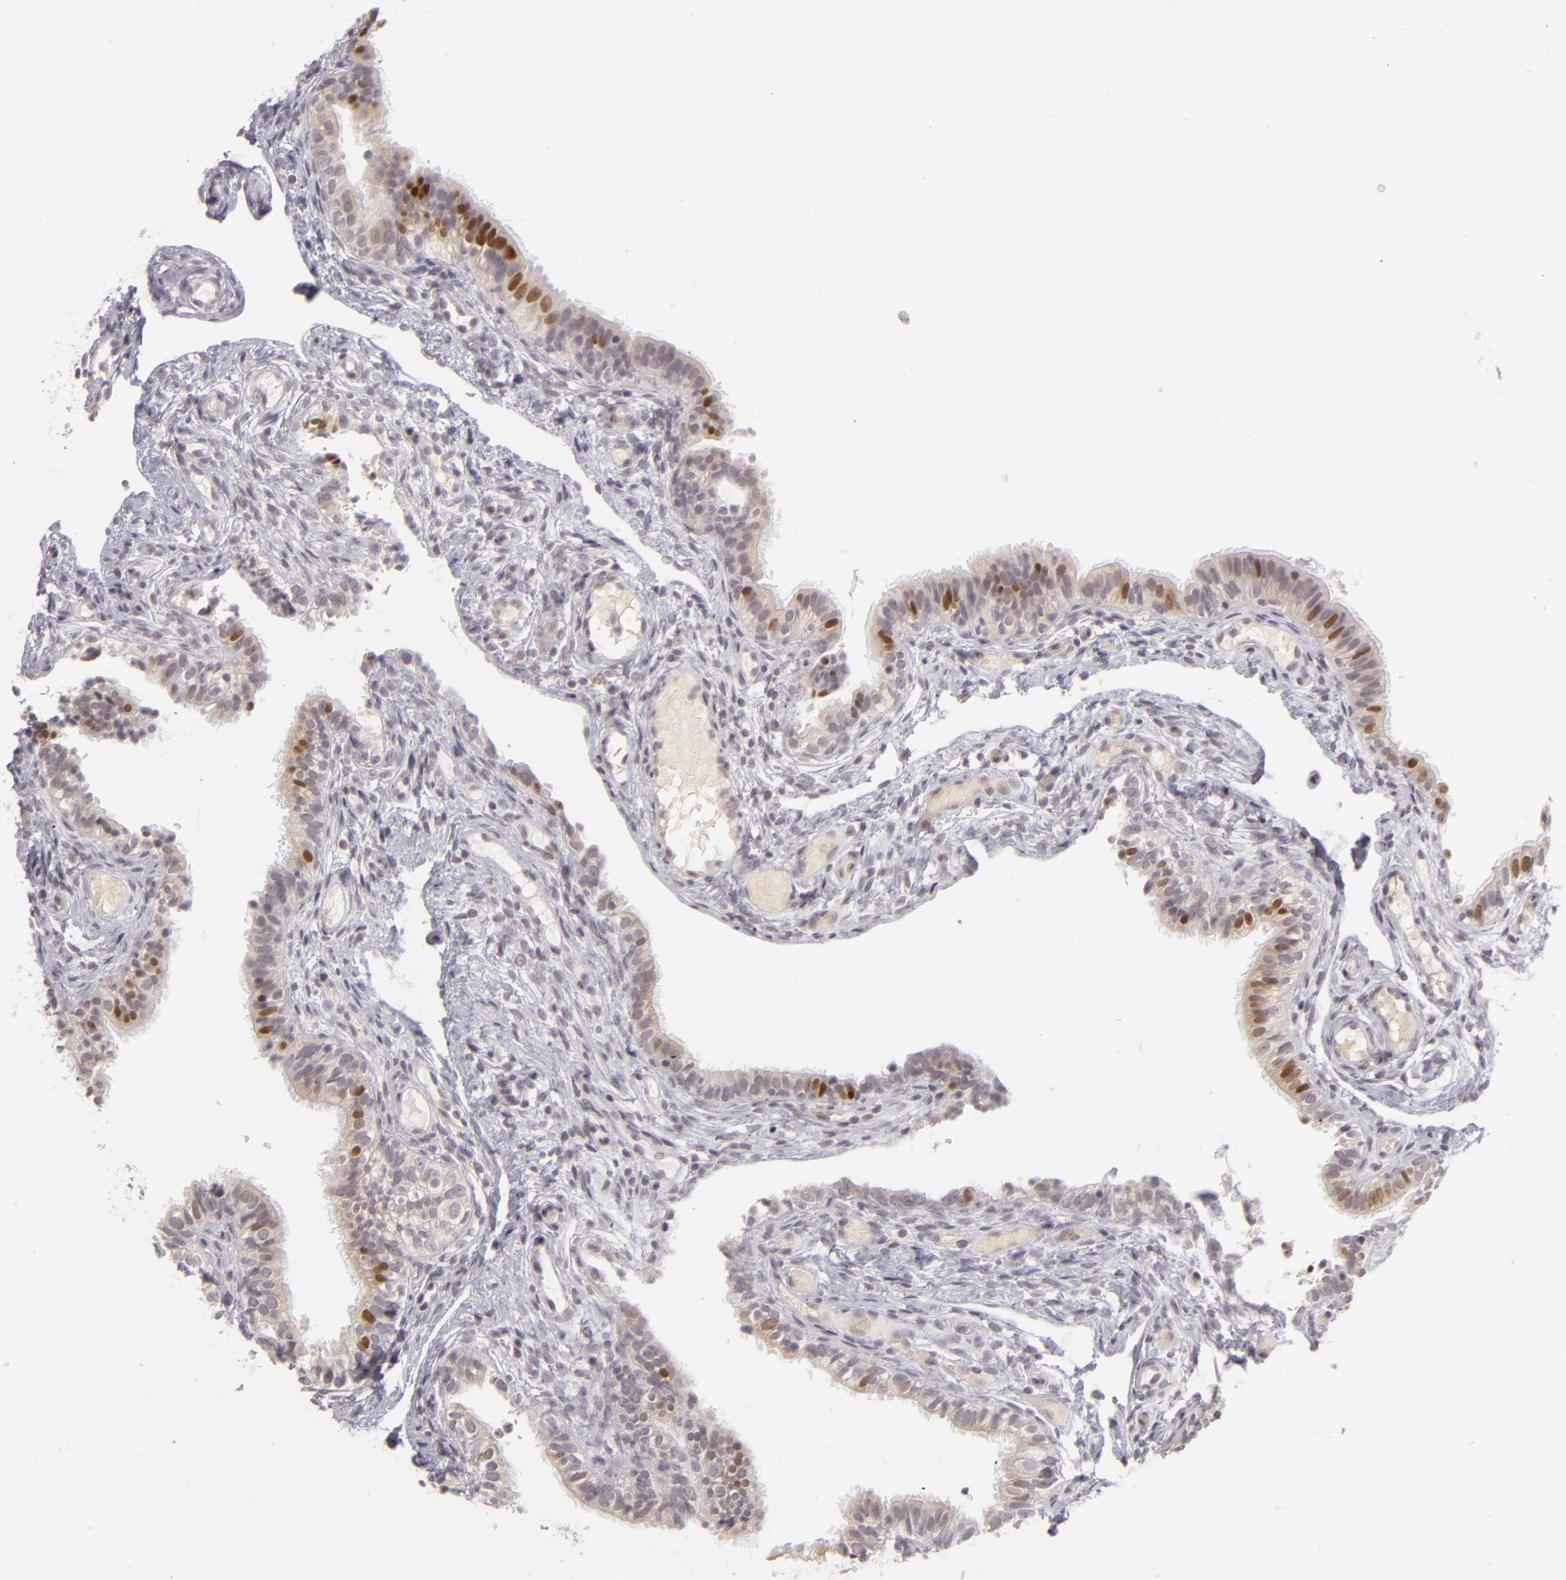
{"staining": {"intensity": "weak", "quantity": "<25%", "location": "cytoplasmic/membranous,nuclear"}, "tissue": "fallopian tube", "cell_type": "Glandular cells", "image_type": "normal", "snomed": [{"axis": "morphology", "description": "Normal tissue, NOS"}, {"axis": "morphology", "description": "Dermoid, NOS"}, {"axis": "topography", "description": "Fallopian tube"}], "caption": "DAB (3,3'-diaminobenzidine) immunohistochemical staining of unremarkable fallopian tube displays no significant expression in glandular cells.", "gene": "SIX1", "patient": {"sex": "female", "age": 33}}